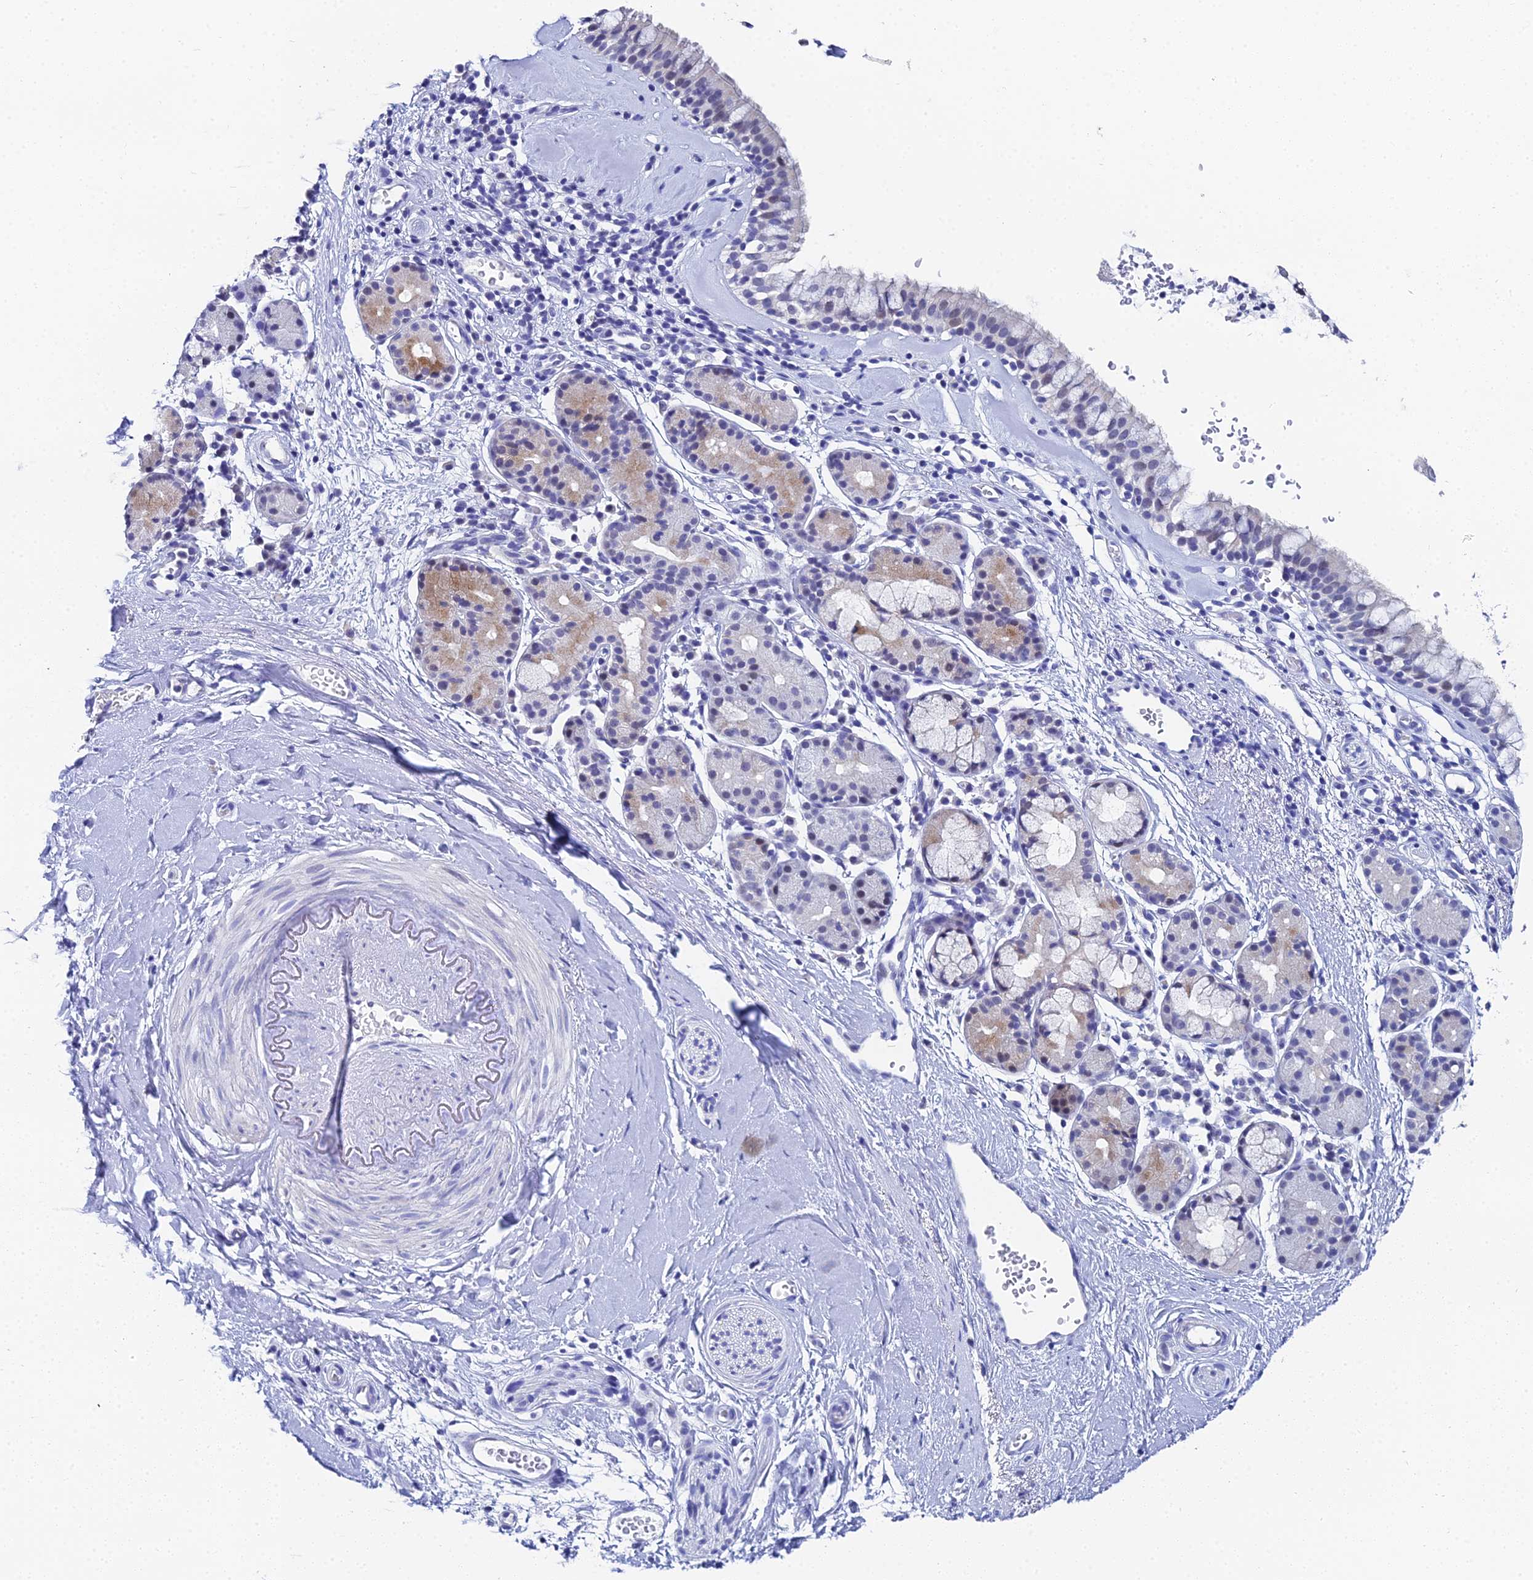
{"staining": {"intensity": "weak", "quantity": "<25%", "location": "nuclear"}, "tissue": "nasopharynx", "cell_type": "Respiratory epithelial cells", "image_type": "normal", "snomed": [{"axis": "morphology", "description": "Normal tissue, NOS"}, {"axis": "topography", "description": "Nasopharynx"}], "caption": "DAB immunohistochemical staining of normal human nasopharynx demonstrates no significant positivity in respiratory epithelial cells.", "gene": "OCM2", "patient": {"sex": "male", "age": 82}}